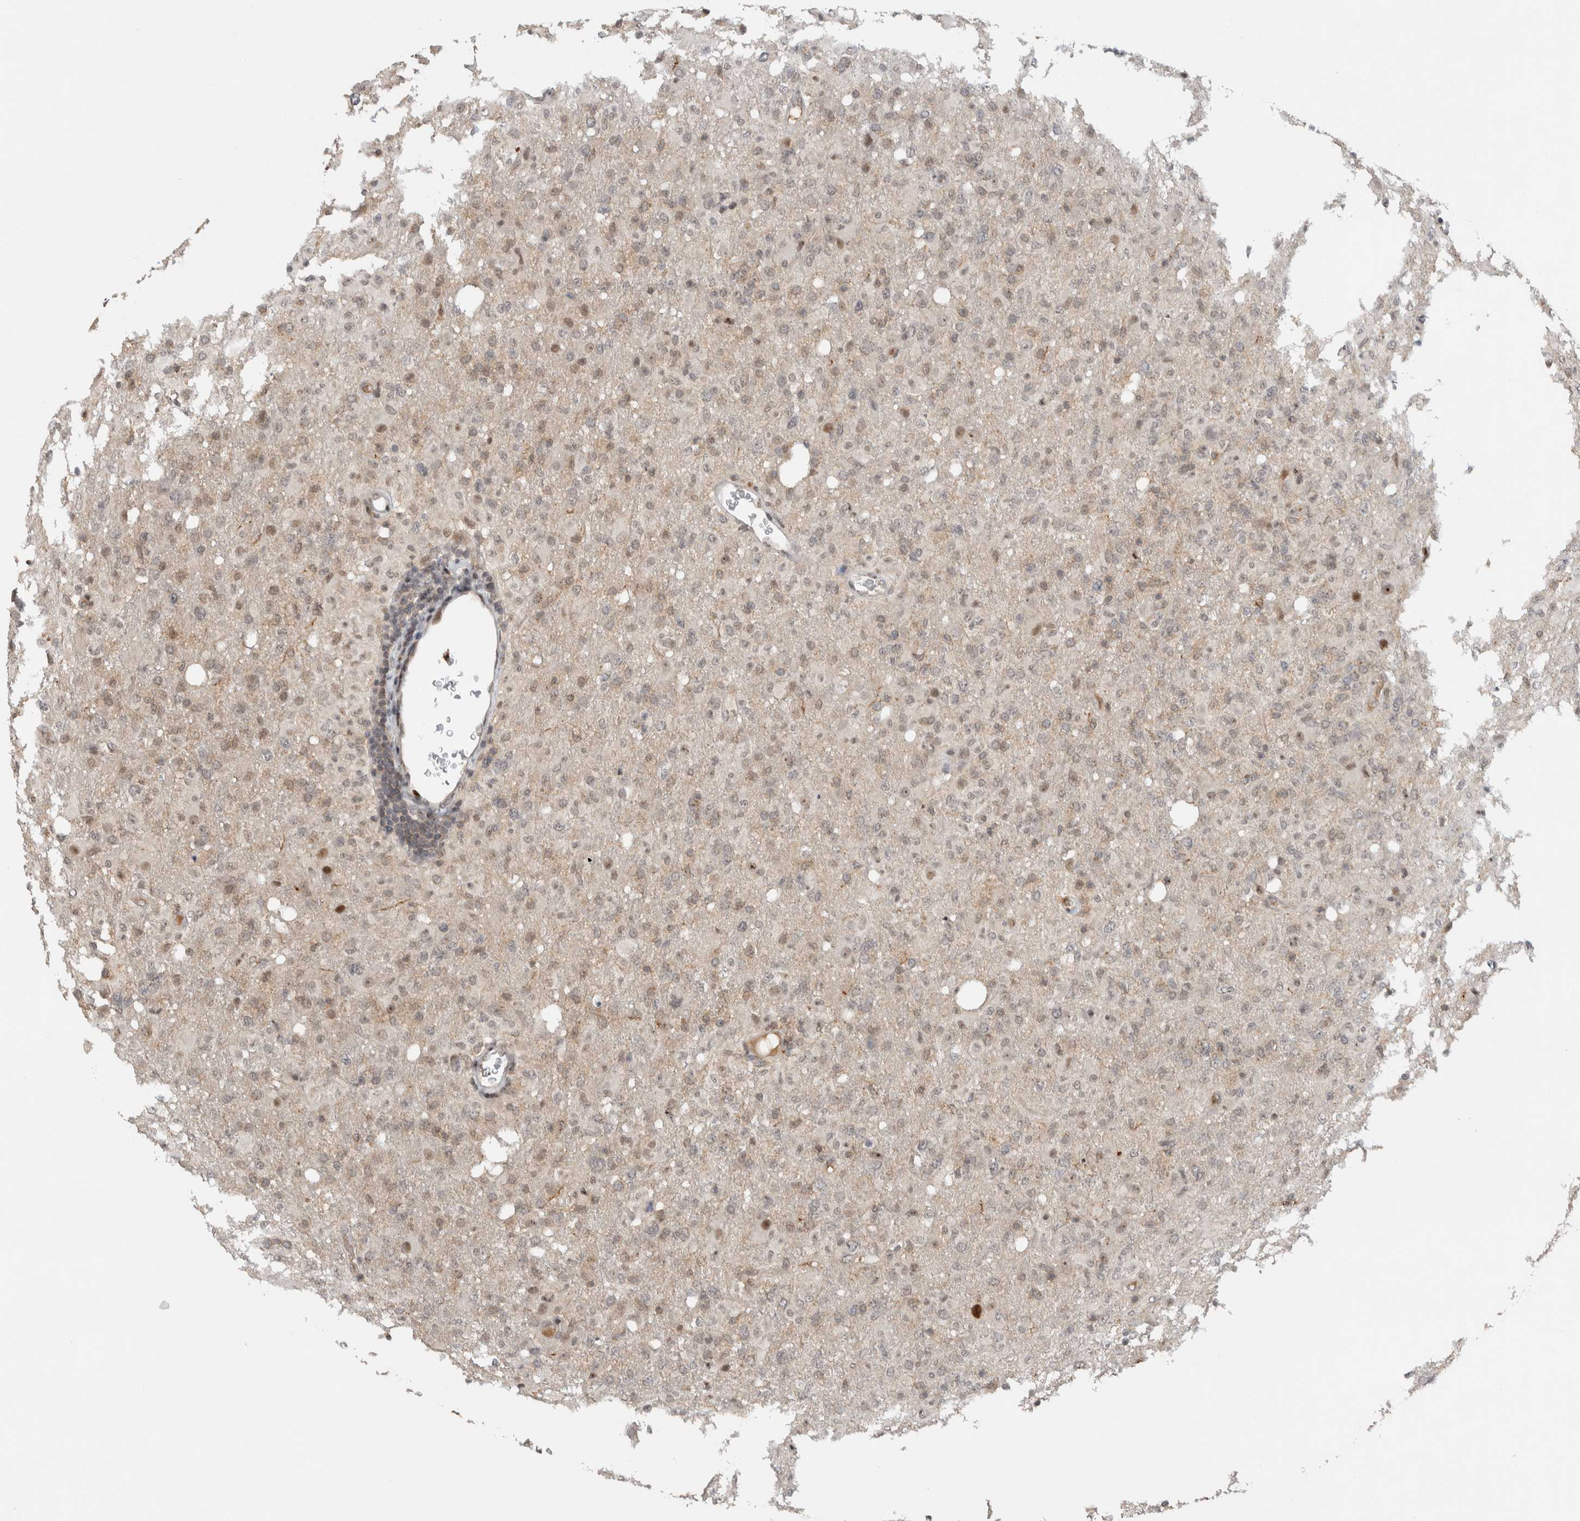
{"staining": {"intensity": "weak", "quantity": "25%-75%", "location": "nuclear"}, "tissue": "glioma", "cell_type": "Tumor cells", "image_type": "cancer", "snomed": [{"axis": "morphology", "description": "Glioma, malignant, High grade"}, {"axis": "topography", "description": "Brain"}], "caption": "Immunohistochemical staining of human glioma demonstrates low levels of weak nuclear expression in approximately 25%-75% of tumor cells.", "gene": "ZNF521", "patient": {"sex": "female", "age": 57}}